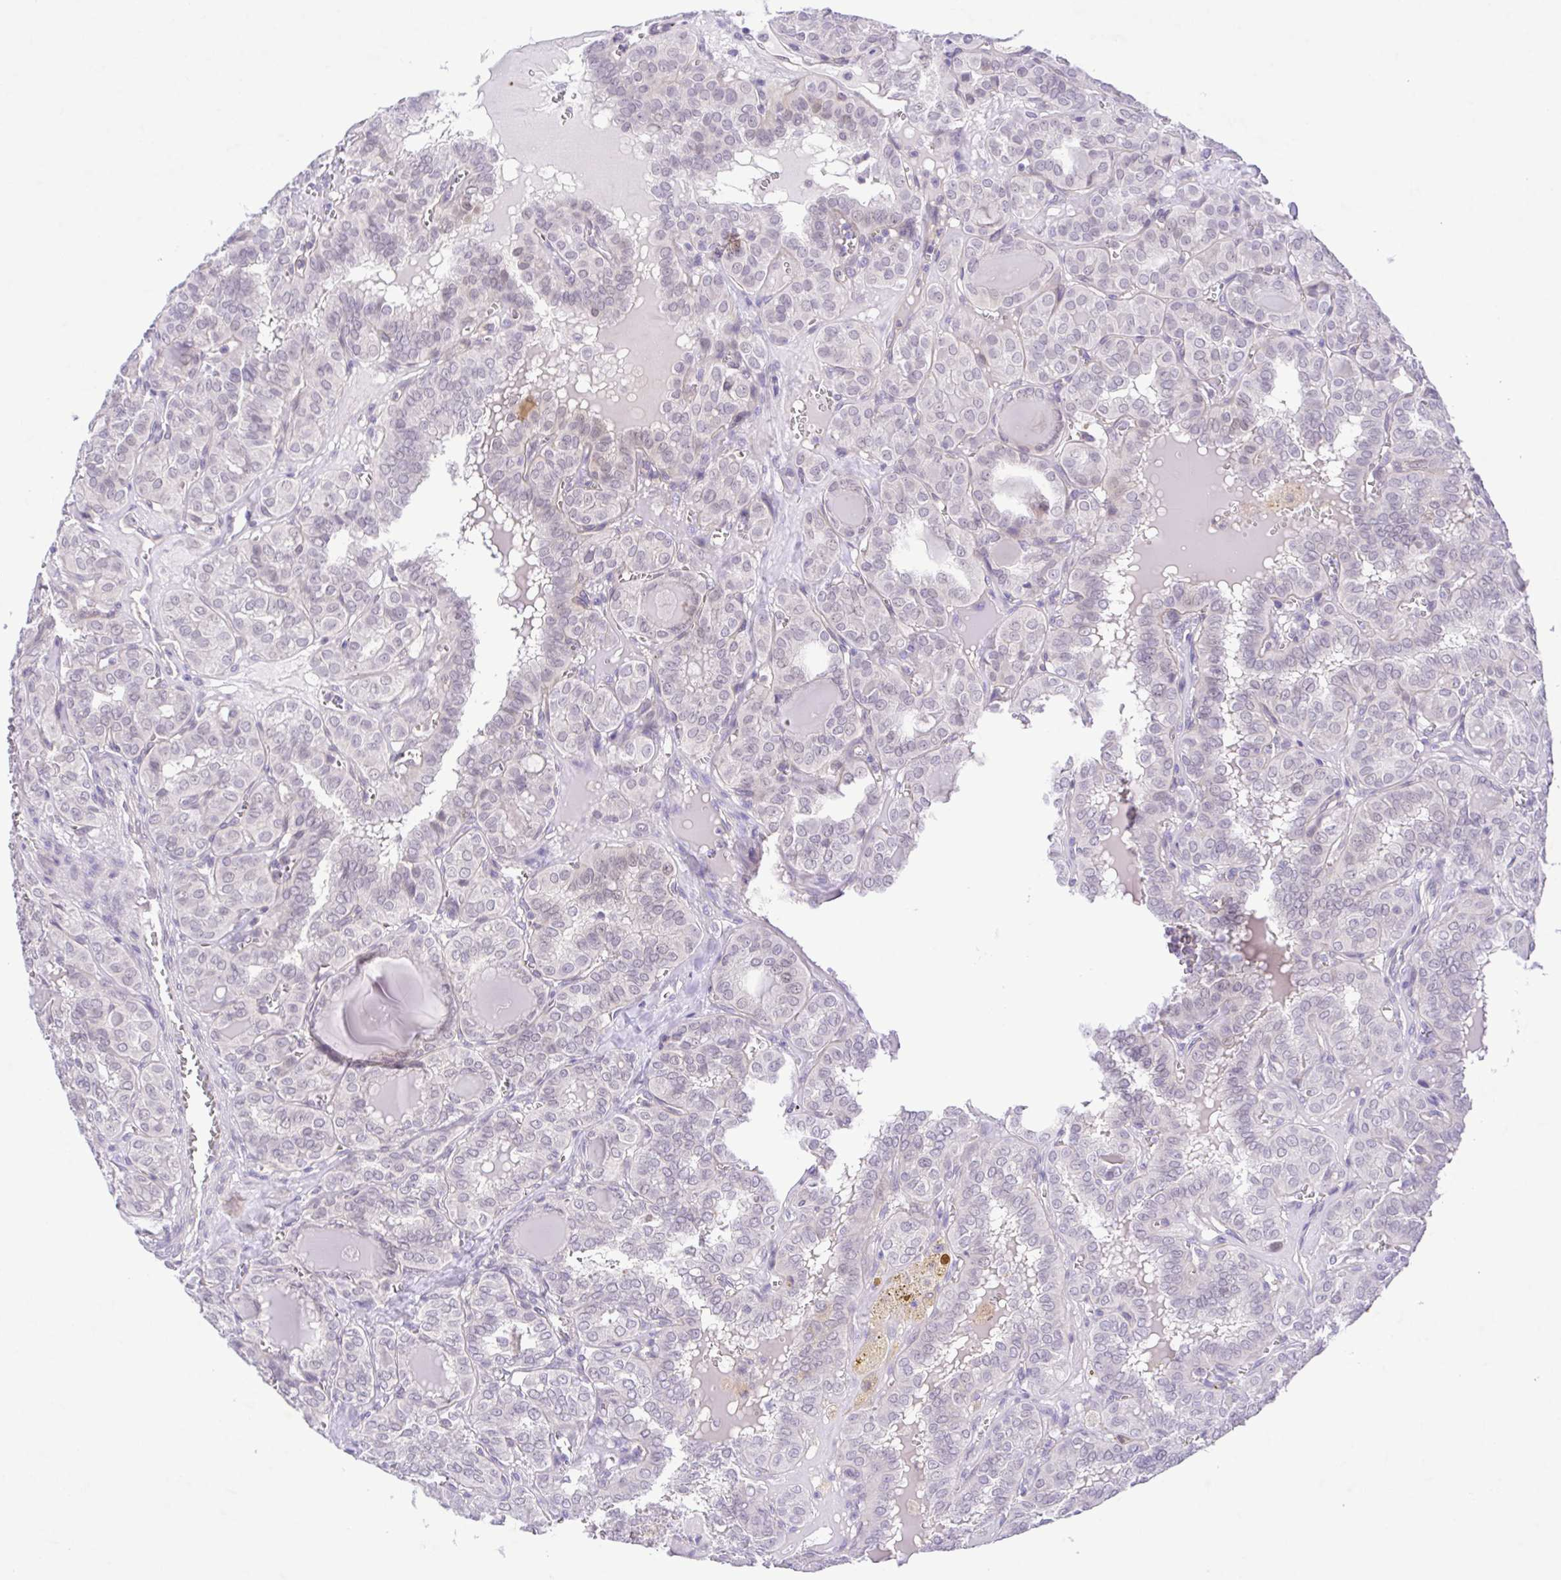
{"staining": {"intensity": "negative", "quantity": "none", "location": "none"}, "tissue": "thyroid cancer", "cell_type": "Tumor cells", "image_type": "cancer", "snomed": [{"axis": "morphology", "description": "Papillary adenocarcinoma, NOS"}, {"axis": "topography", "description": "Thyroid gland"}], "caption": "High magnification brightfield microscopy of papillary adenocarcinoma (thyroid) stained with DAB (3,3'-diaminobenzidine) (brown) and counterstained with hematoxylin (blue): tumor cells show no significant staining.", "gene": "IL1RN", "patient": {"sex": "female", "age": 41}}